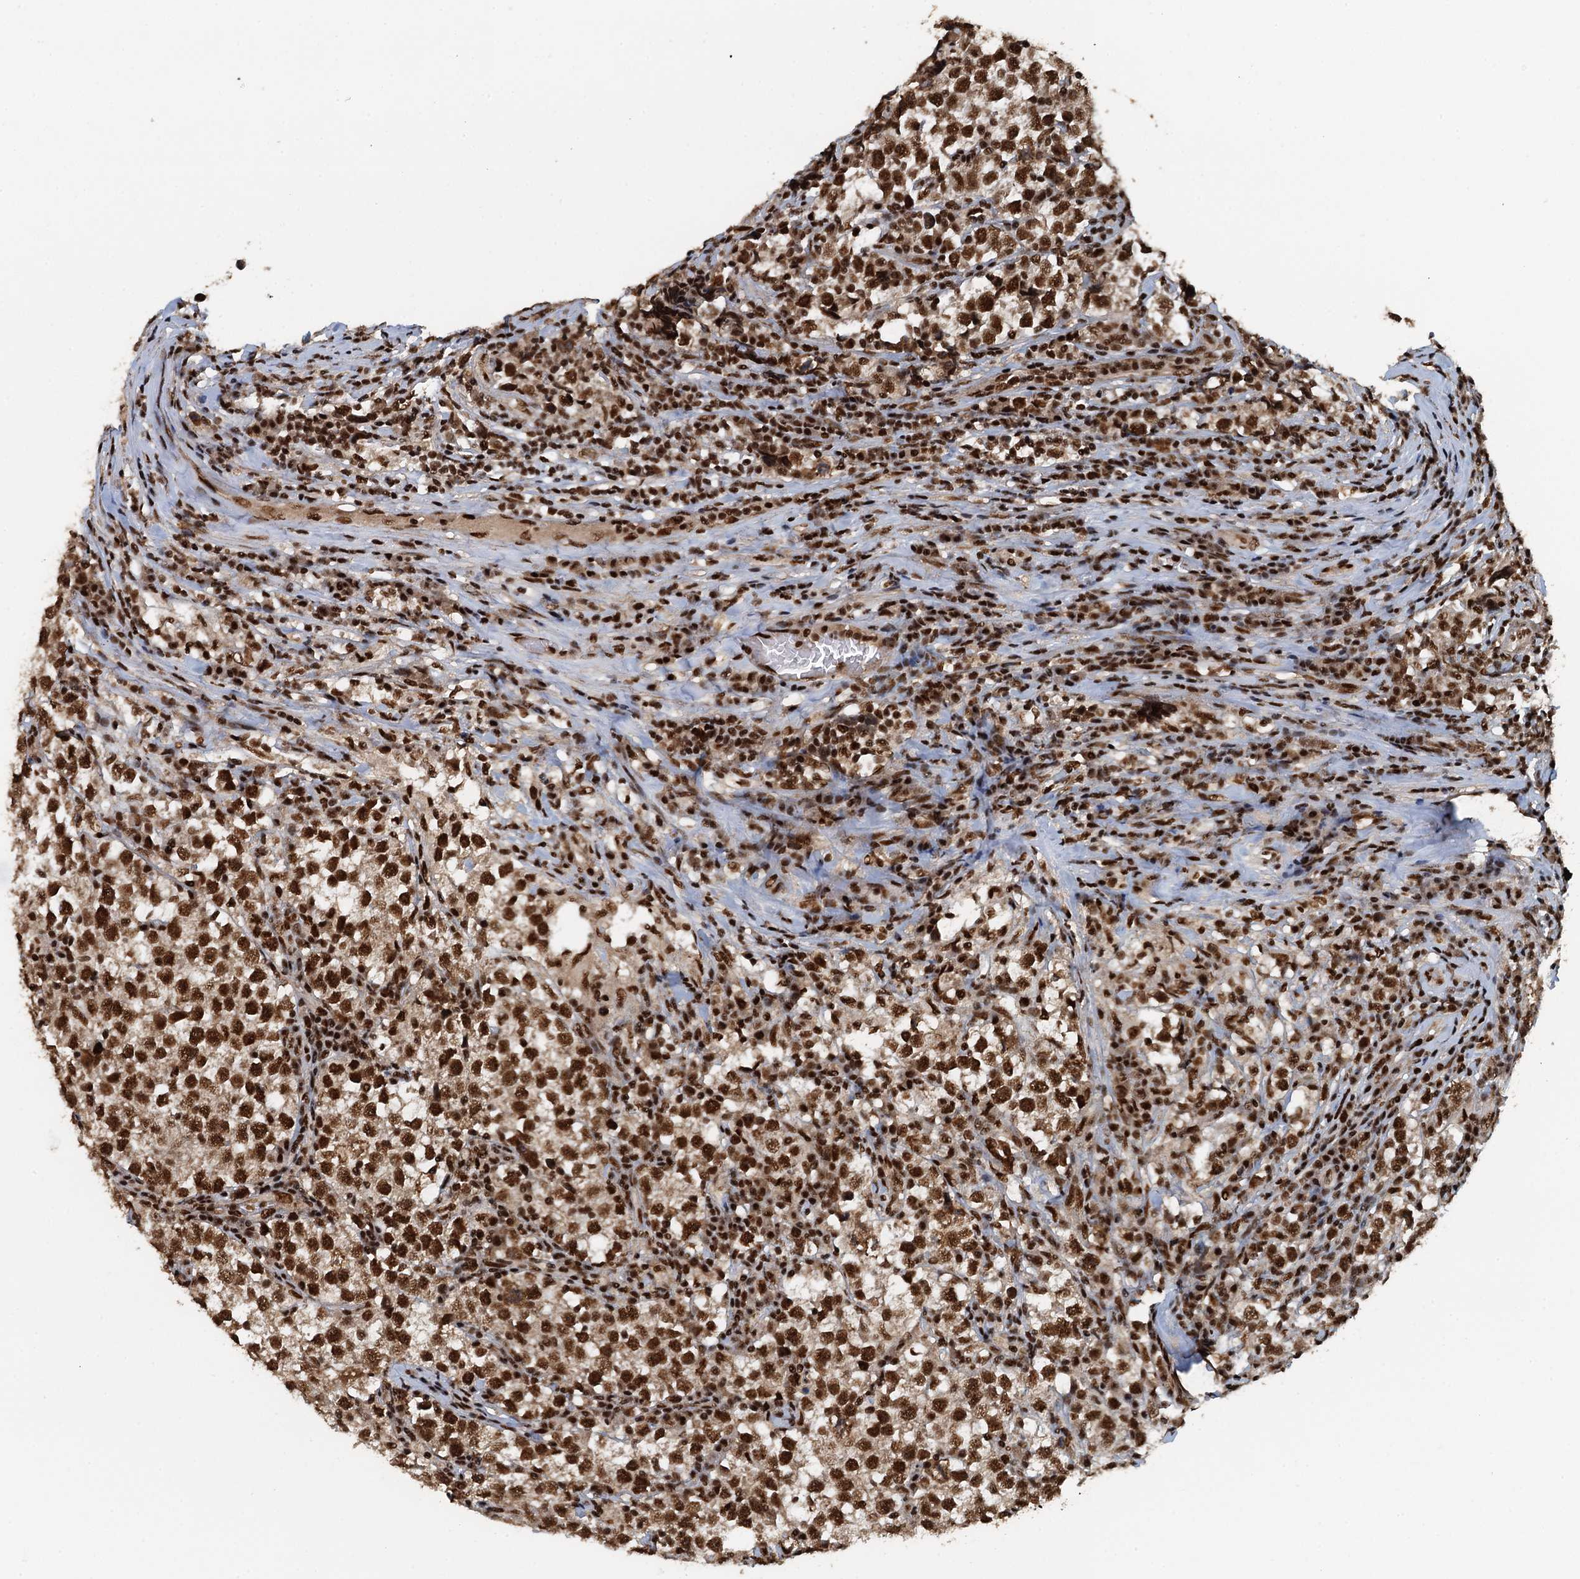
{"staining": {"intensity": "strong", "quantity": ">75%", "location": "nuclear"}, "tissue": "testis cancer", "cell_type": "Tumor cells", "image_type": "cancer", "snomed": [{"axis": "morphology", "description": "Normal tissue, NOS"}, {"axis": "morphology", "description": "Seminoma, NOS"}, {"axis": "topography", "description": "Testis"}], "caption": "Immunohistochemical staining of seminoma (testis) exhibits high levels of strong nuclear positivity in approximately >75% of tumor cells.", "gene": "ZC3H18", "patient": {"sex": "male", "age": 43}}